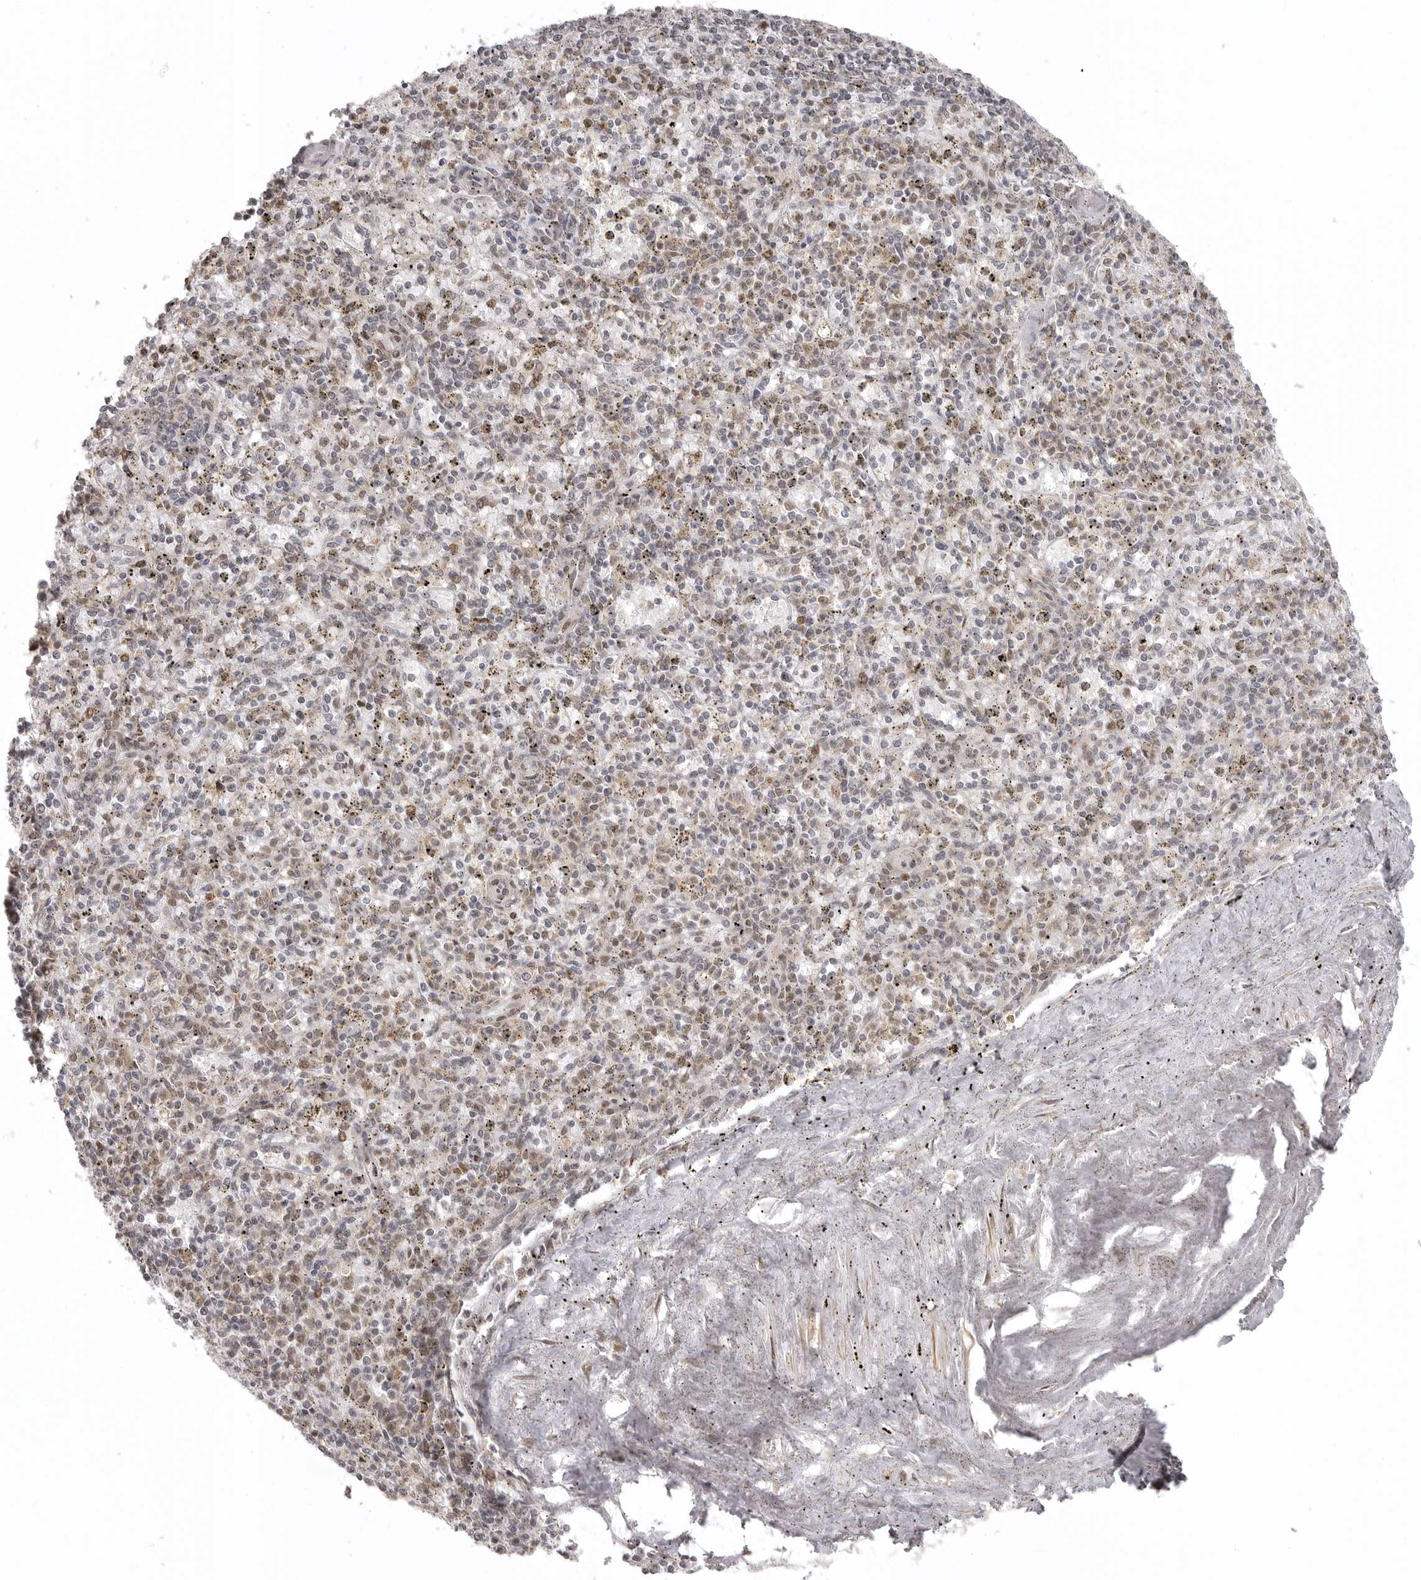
{"staining": {"intensity": "weak", "quantity": "<25%", "location": "nuclear"}, "tissue": "spleen", "cell_type": "Cells in red pulp", "image_type": "normal", "snomed": [{"axis": "morphology", "description": "Normal tissue, NOS"}, {"axis": "topography", "description": "Spleen"}], "caption": "This photomicrograph is of benign spleen stained with IHC to label a protein in brown with the nuclei are counter-stained blue. There is no positivity in cells in red pulp.", "gene": "ISG20L2", "patient": {"sex": "male", "age": 72}}